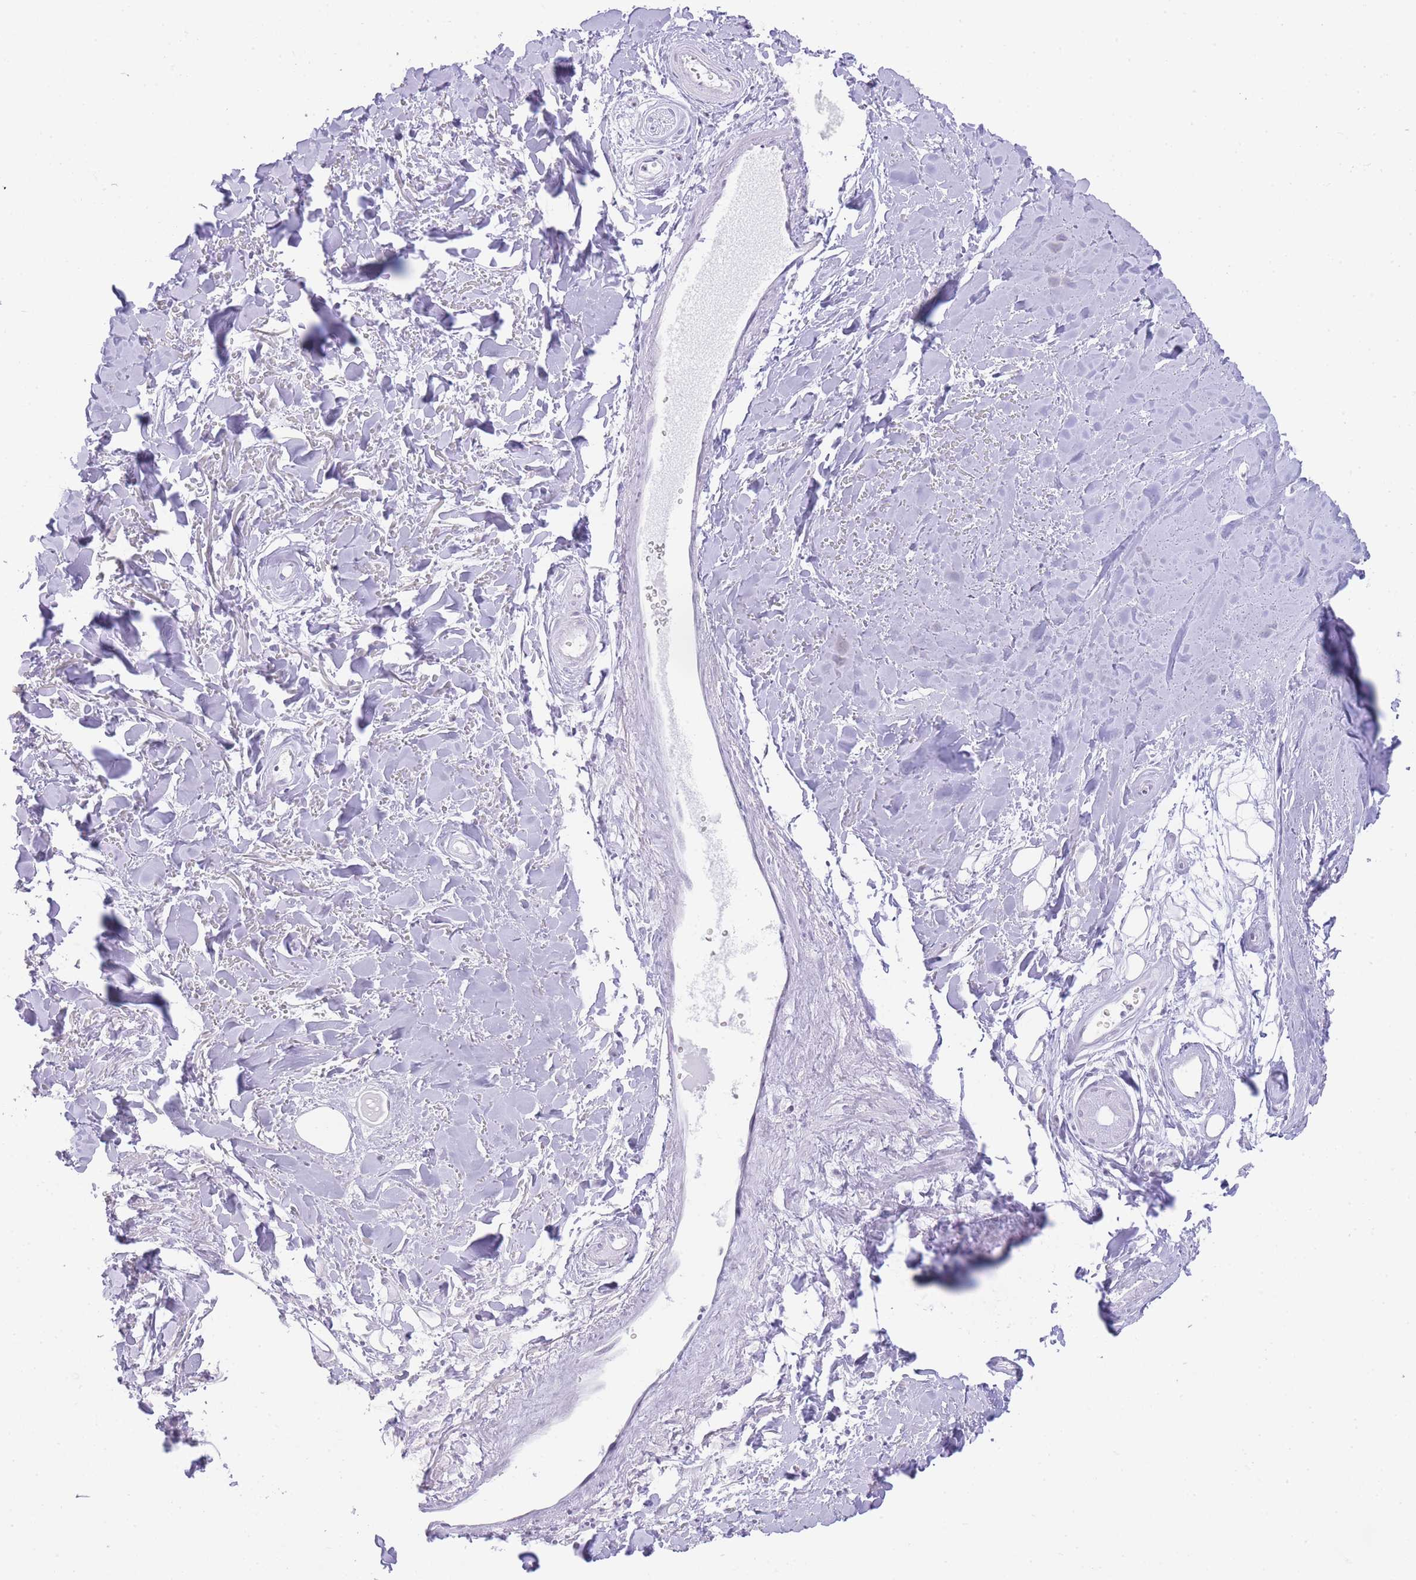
{"staining": {"intensity": "negative", "quantity": "none", "location": "none"}, "tissue": "adipose tissue", "cell_type": "Adipocytes", "image_type": "normal", "snomed": [{"axis": "morphology", "description": "Normal tissue, NOS"}, {"axis": "topography", "description": "Cartilage tissue"}], "caption": "Adipose tissue stained for a protein using immunohistochemistry (IHC) exhibits no expression adipocytes.", "gene": "EVC2", "patient": {"sex": "male", "age": 57}}